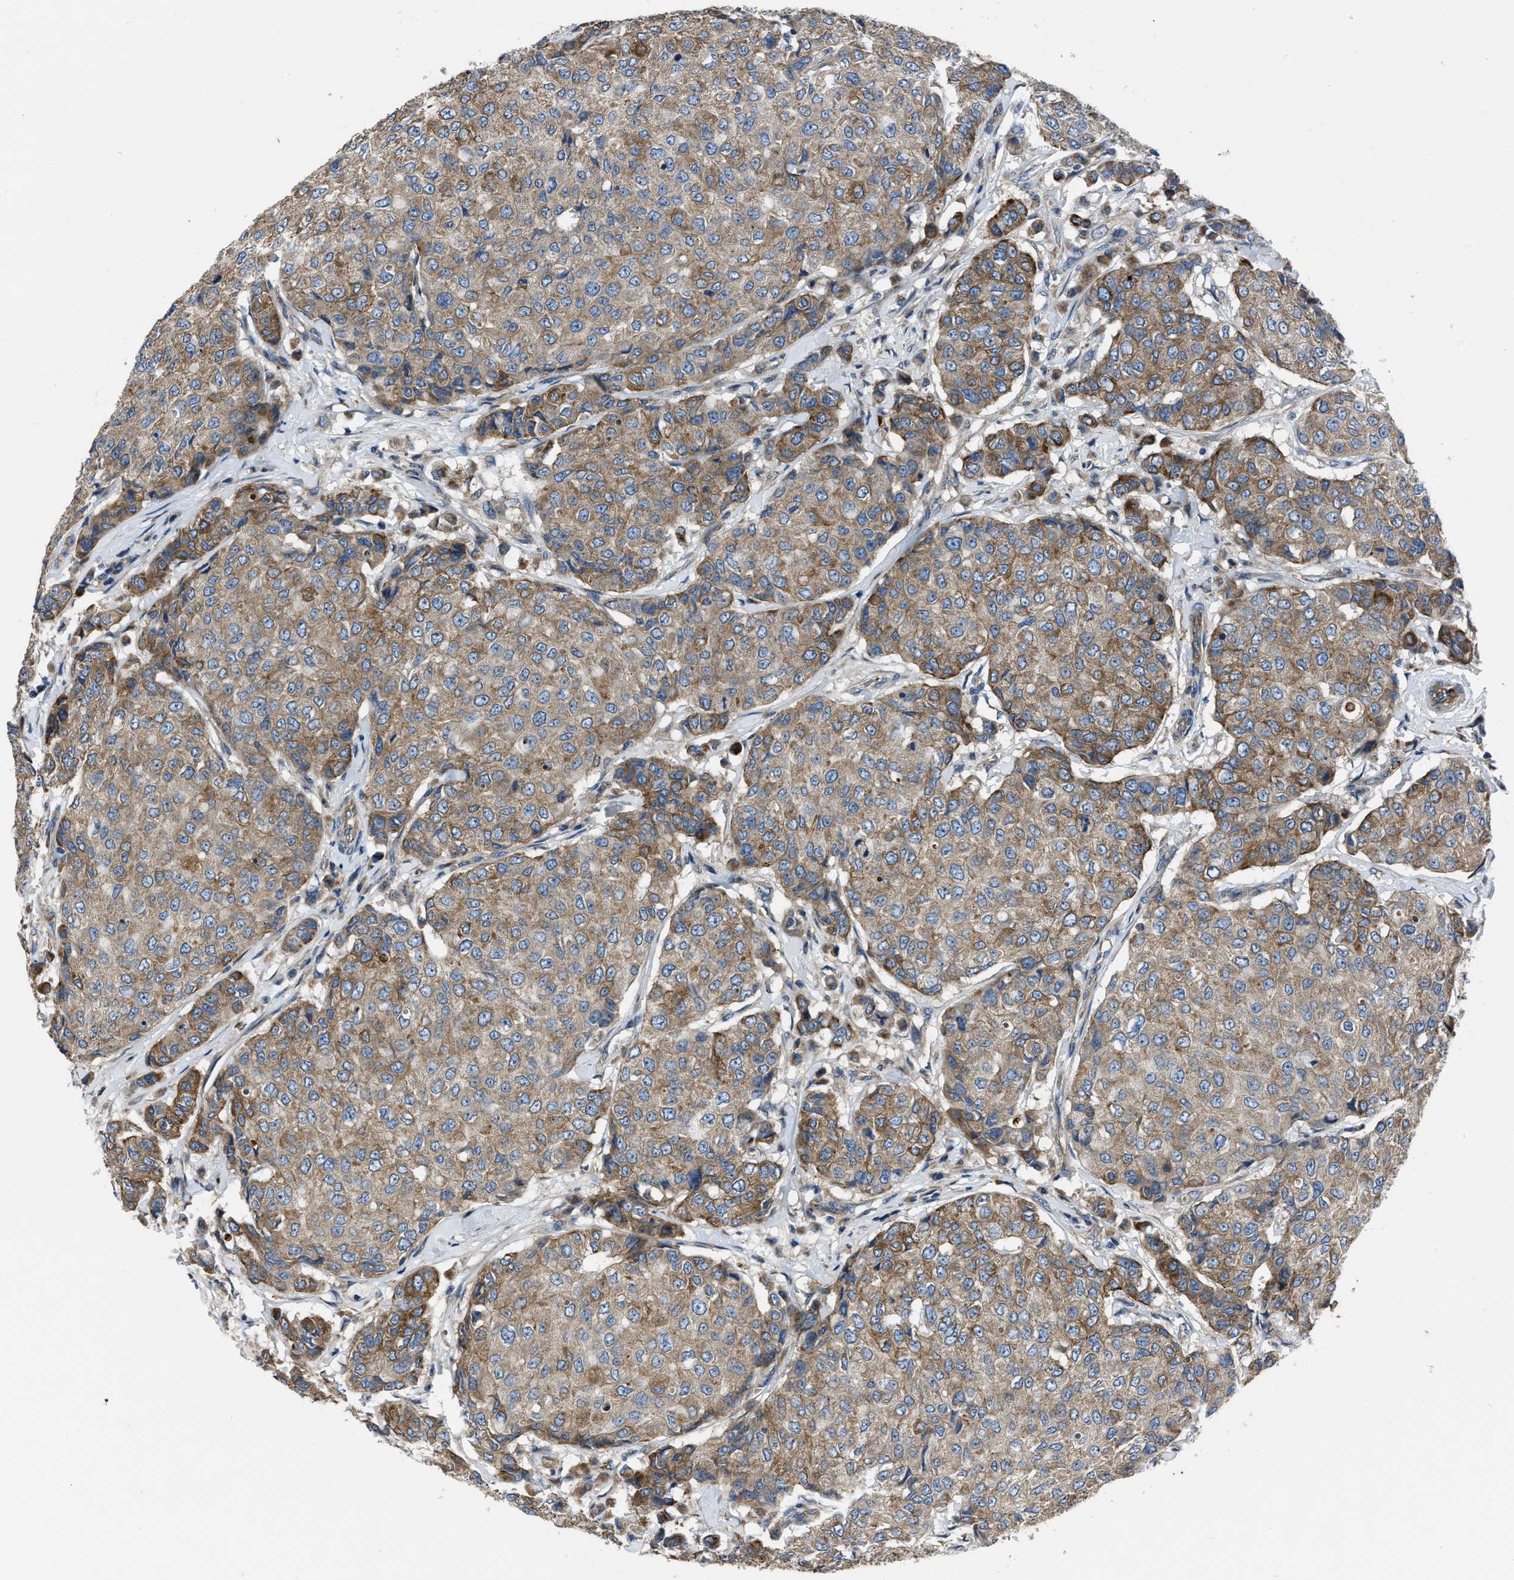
{"staining": {"intensity": "moderate", "quantity": ">75%", "location": "cytoplasmic/membranous"}, "tissue": "breast cancer", "cell_type": "Tumor cells", "image_type": "cancer", "snomed": [{"axis": "morphology", "description": "Duct carcinoma"}, {"axis": "topography", "description": "Breast"}], "caption": "This is a histology image of IHC staining of breast infiltrating ductal carcinoma, which shows moderate expression in the cytoplasmic/membranous of tumor cells.", "gene": "ERC1", "patient": {"sex": "female", "age": 27}}